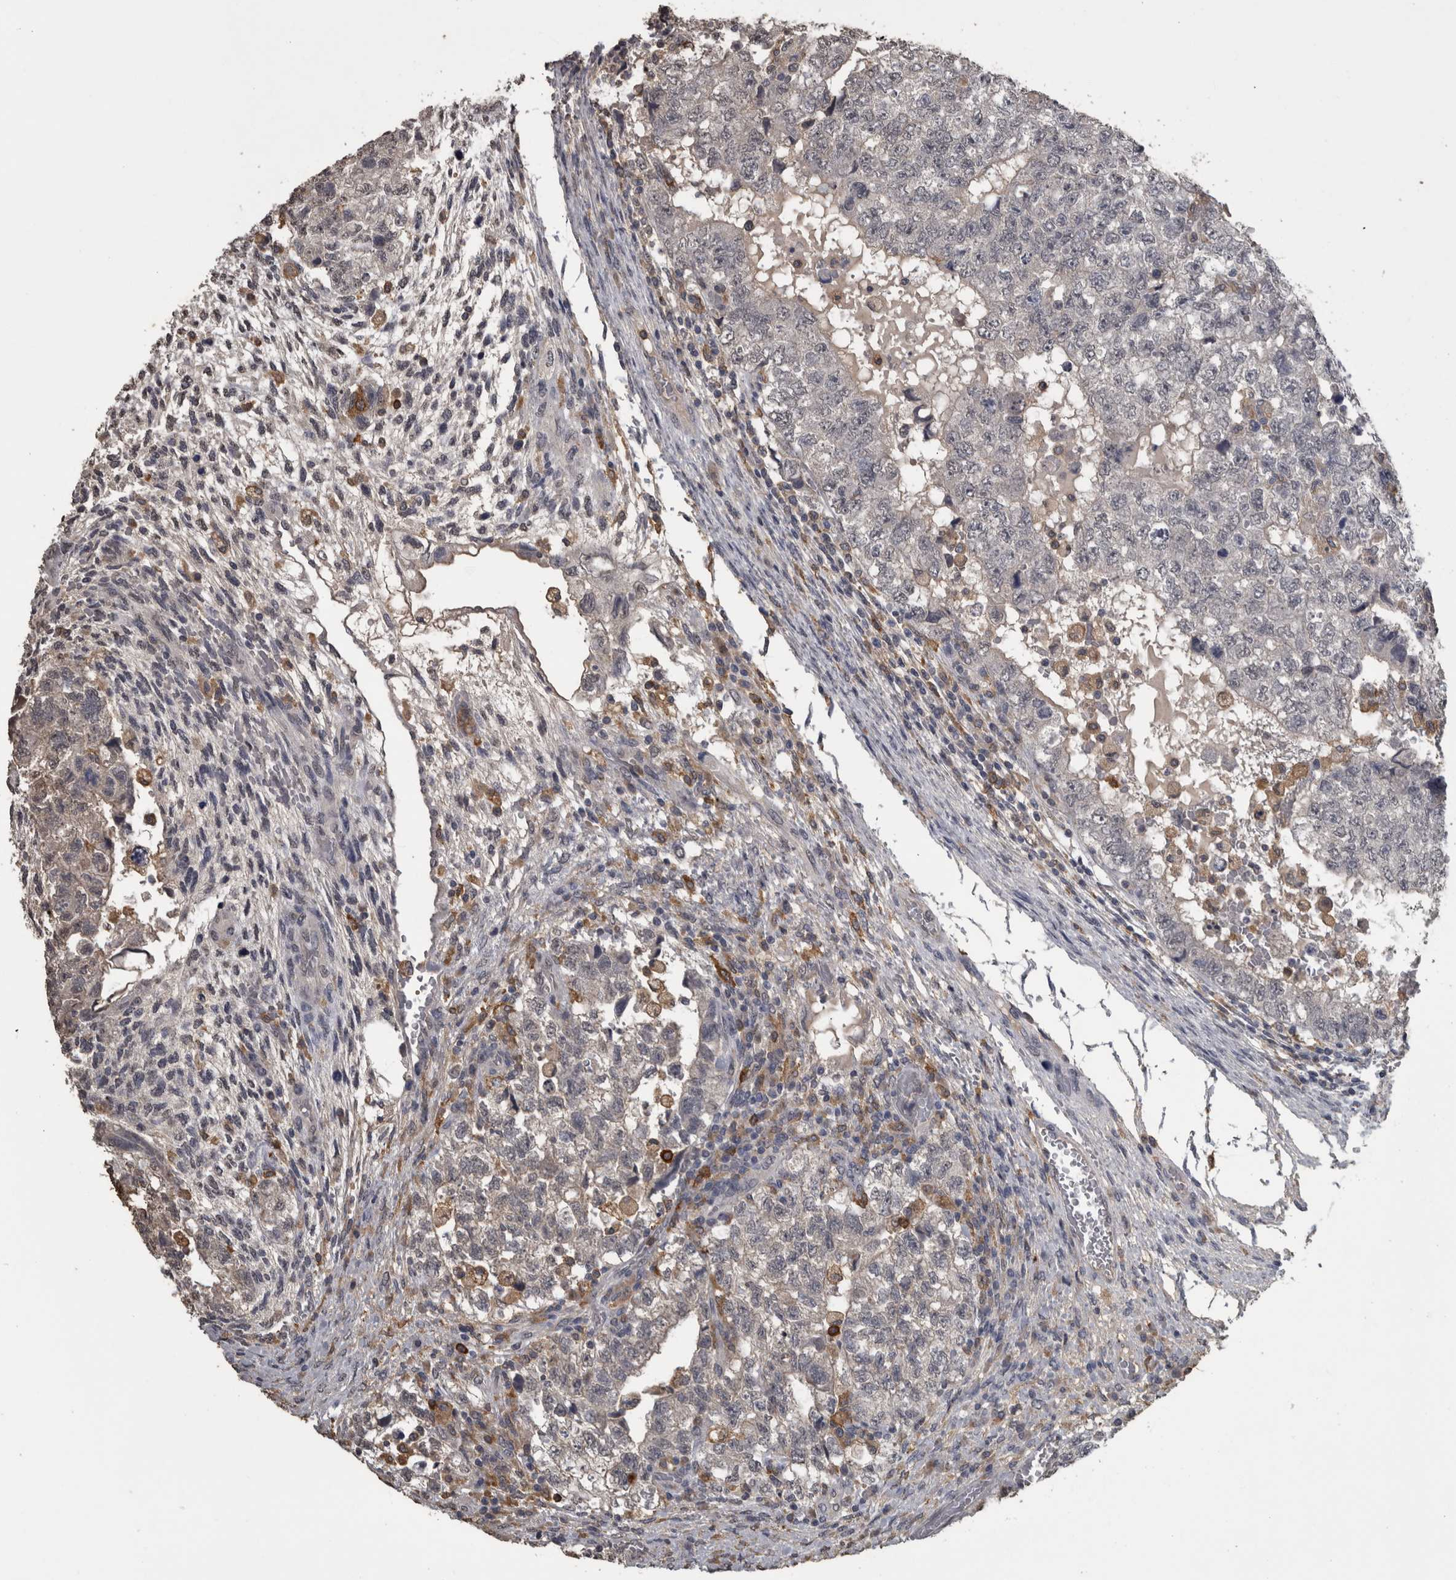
{"staining": {"intensity": "negative", "quantity": "none", "location": "none"}, "tissue": "testis cancer", "cell_type": "Tumor cells", "image_type": "cancer", "snomed": [{"axis": "morphology", "description": "Carcinoma, Embryonal, NOS"}, {"axis": "topography", "description": "Testis"}], "caption": "Human testis embryonal carcinoma stained for a protein using IHC exhibits no positivity in tumor cells.", "gene": "PIK3AP1", "patient": {"sex": "male", "age": 36}}